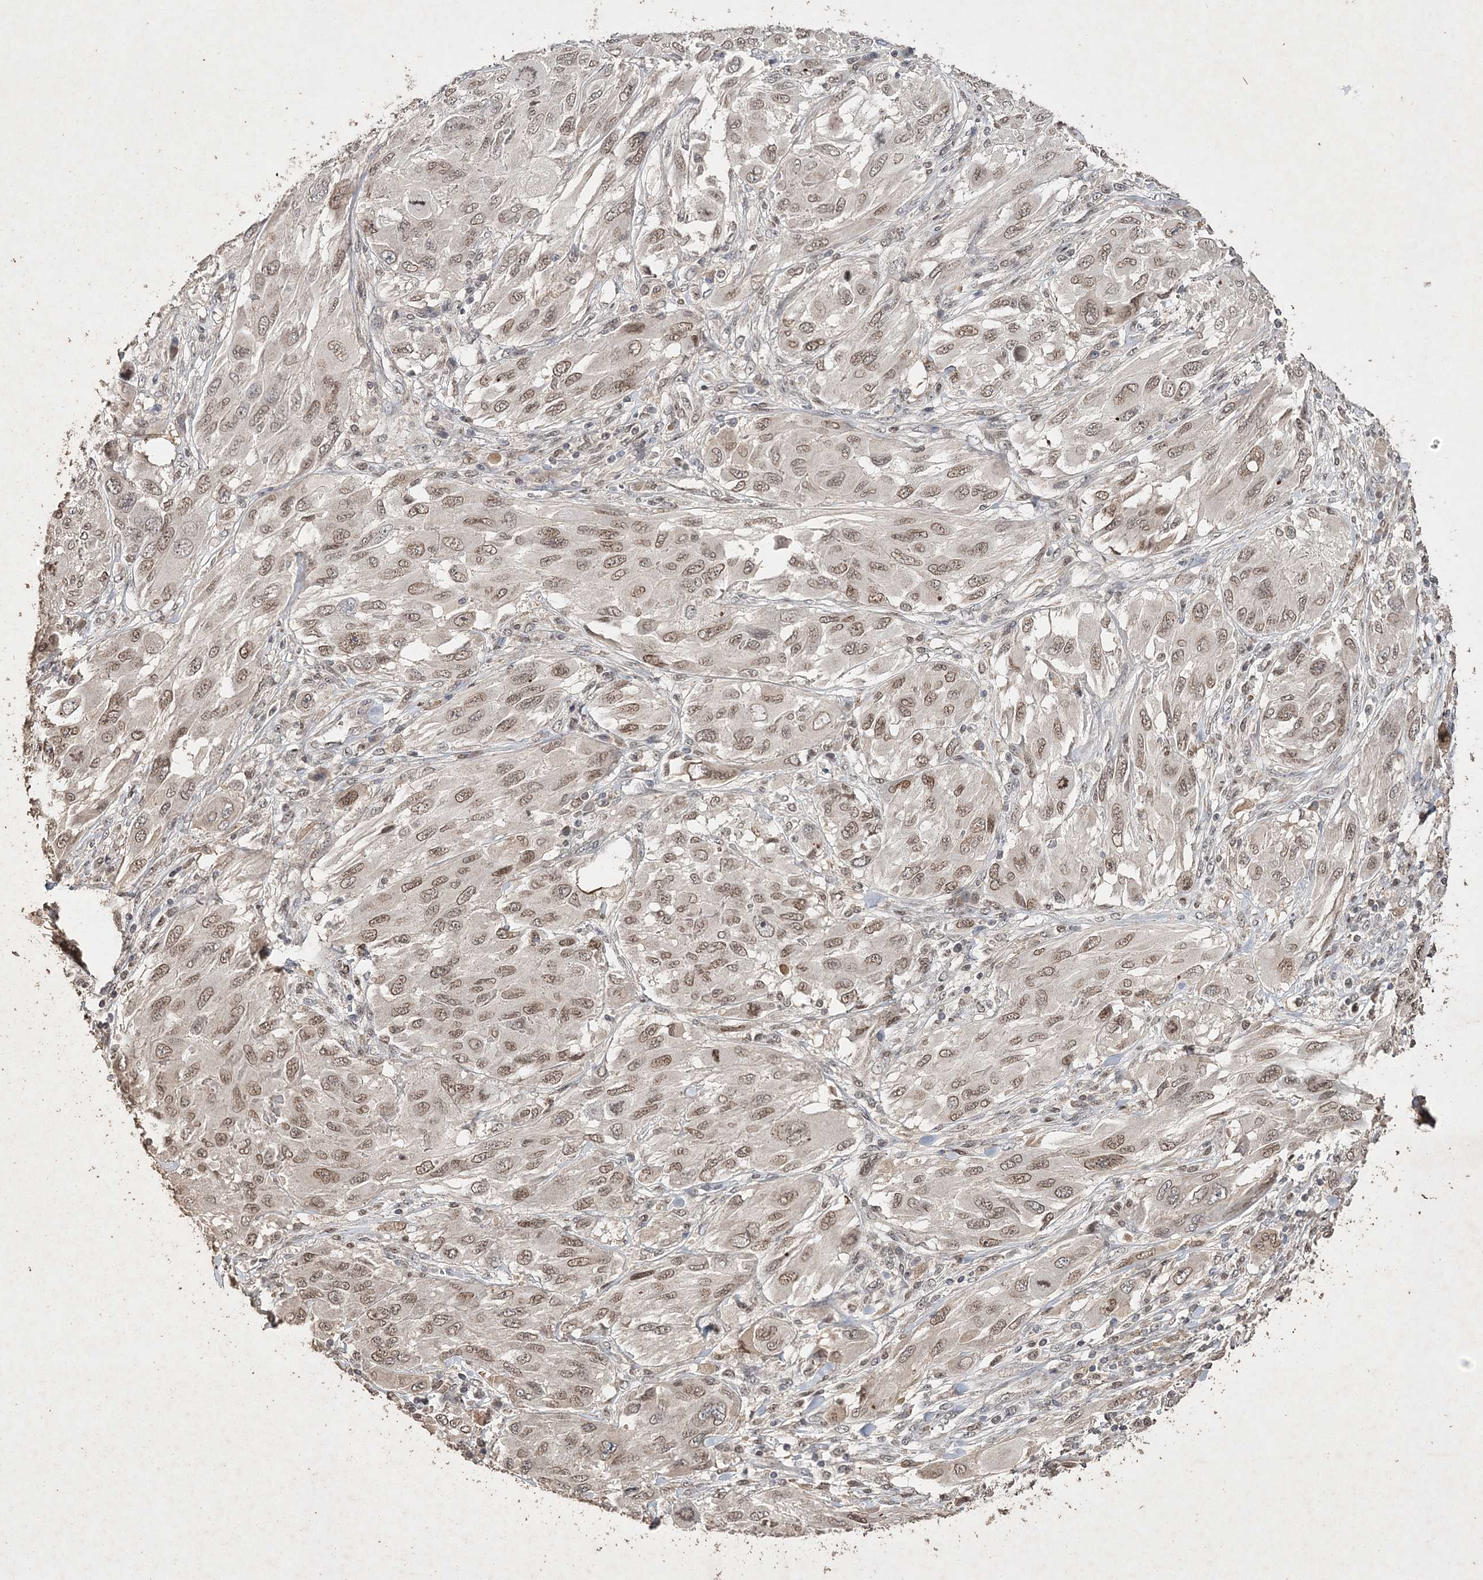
{"staining": {"intensity": "weak", "quantity": ">75%", "location": "nuclear"}, "tissue": "melanoma", "cell_type": "Tumor cells", "image_type": "cancer", "snomed": [{"axis": "morphology", "description": "Malignant melanoma, NOS"}, {"axis": "topography", "description": "Skin"}], "caption": "IHC photomicrograph of melanoma stained for a protein (brown), which exhibits low levels of weak nuclear expression in about >75% of tumor cells.", "gene": "C3orf38", "patient": {"sex": "female", "age": 91}}